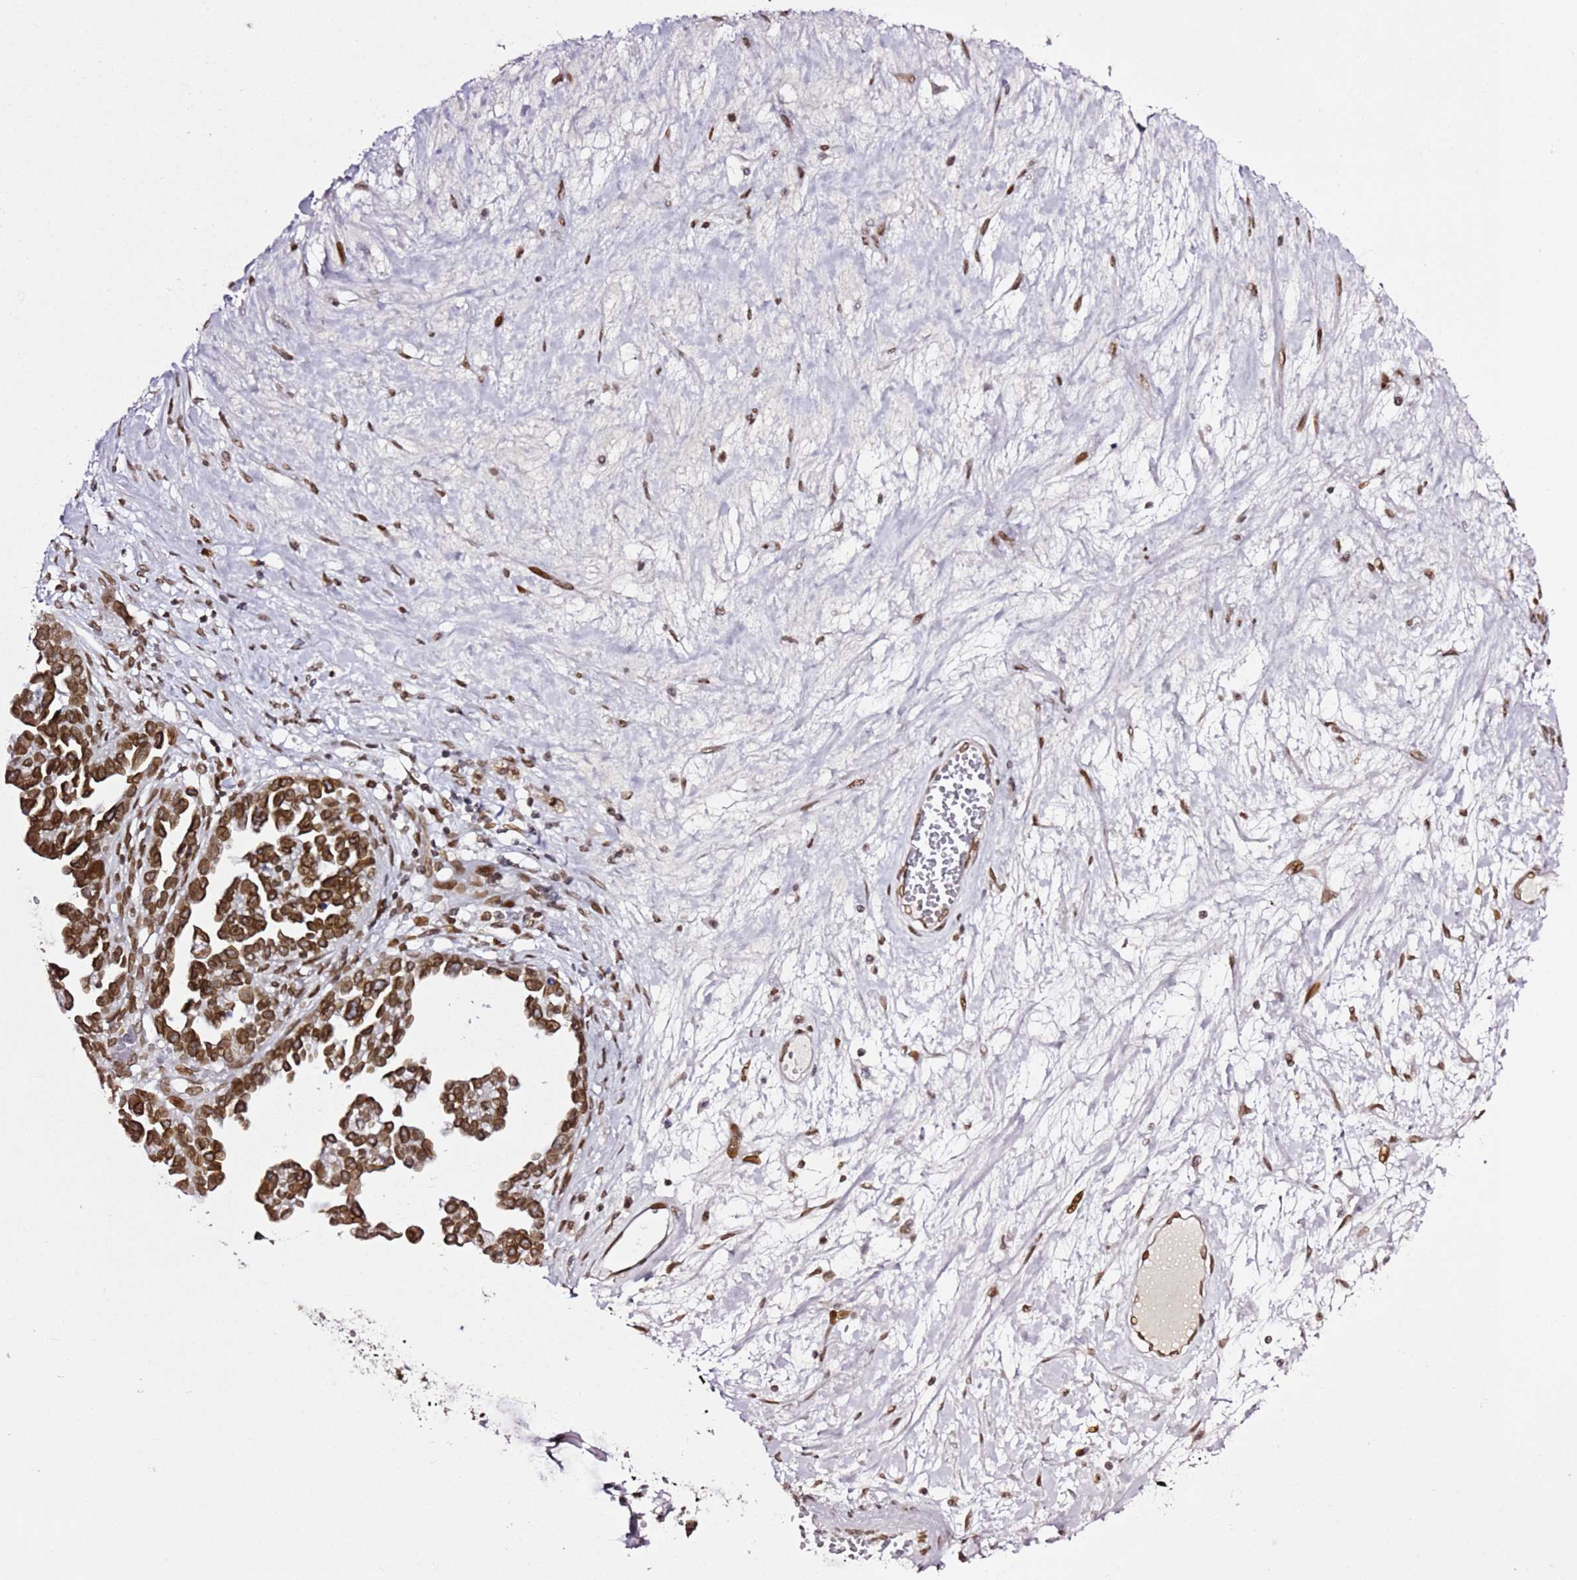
{"staining": {"intensity": "strong", "quantity": ">75%", "location": "cytoplasmic/membranous,nuclear"}, "tissue": "ovarian cancer", "cell_type": "Tumor cells", "image_type": "cancer", "snomed": [{"axis": "morphology", "description": "Cystadenocarcinoma, serous, NOS"}, {"axis": "topography", "description": "Ovary"}], "caption": "About >75% of tumor cells in human ovarian cancer display strong cytoplasmic/membranous and nuclear protein staining as visualized by brown immunohistochemical staining.", "gene": "POU6F1", "patient": {"sex": "female", "age": 54}}